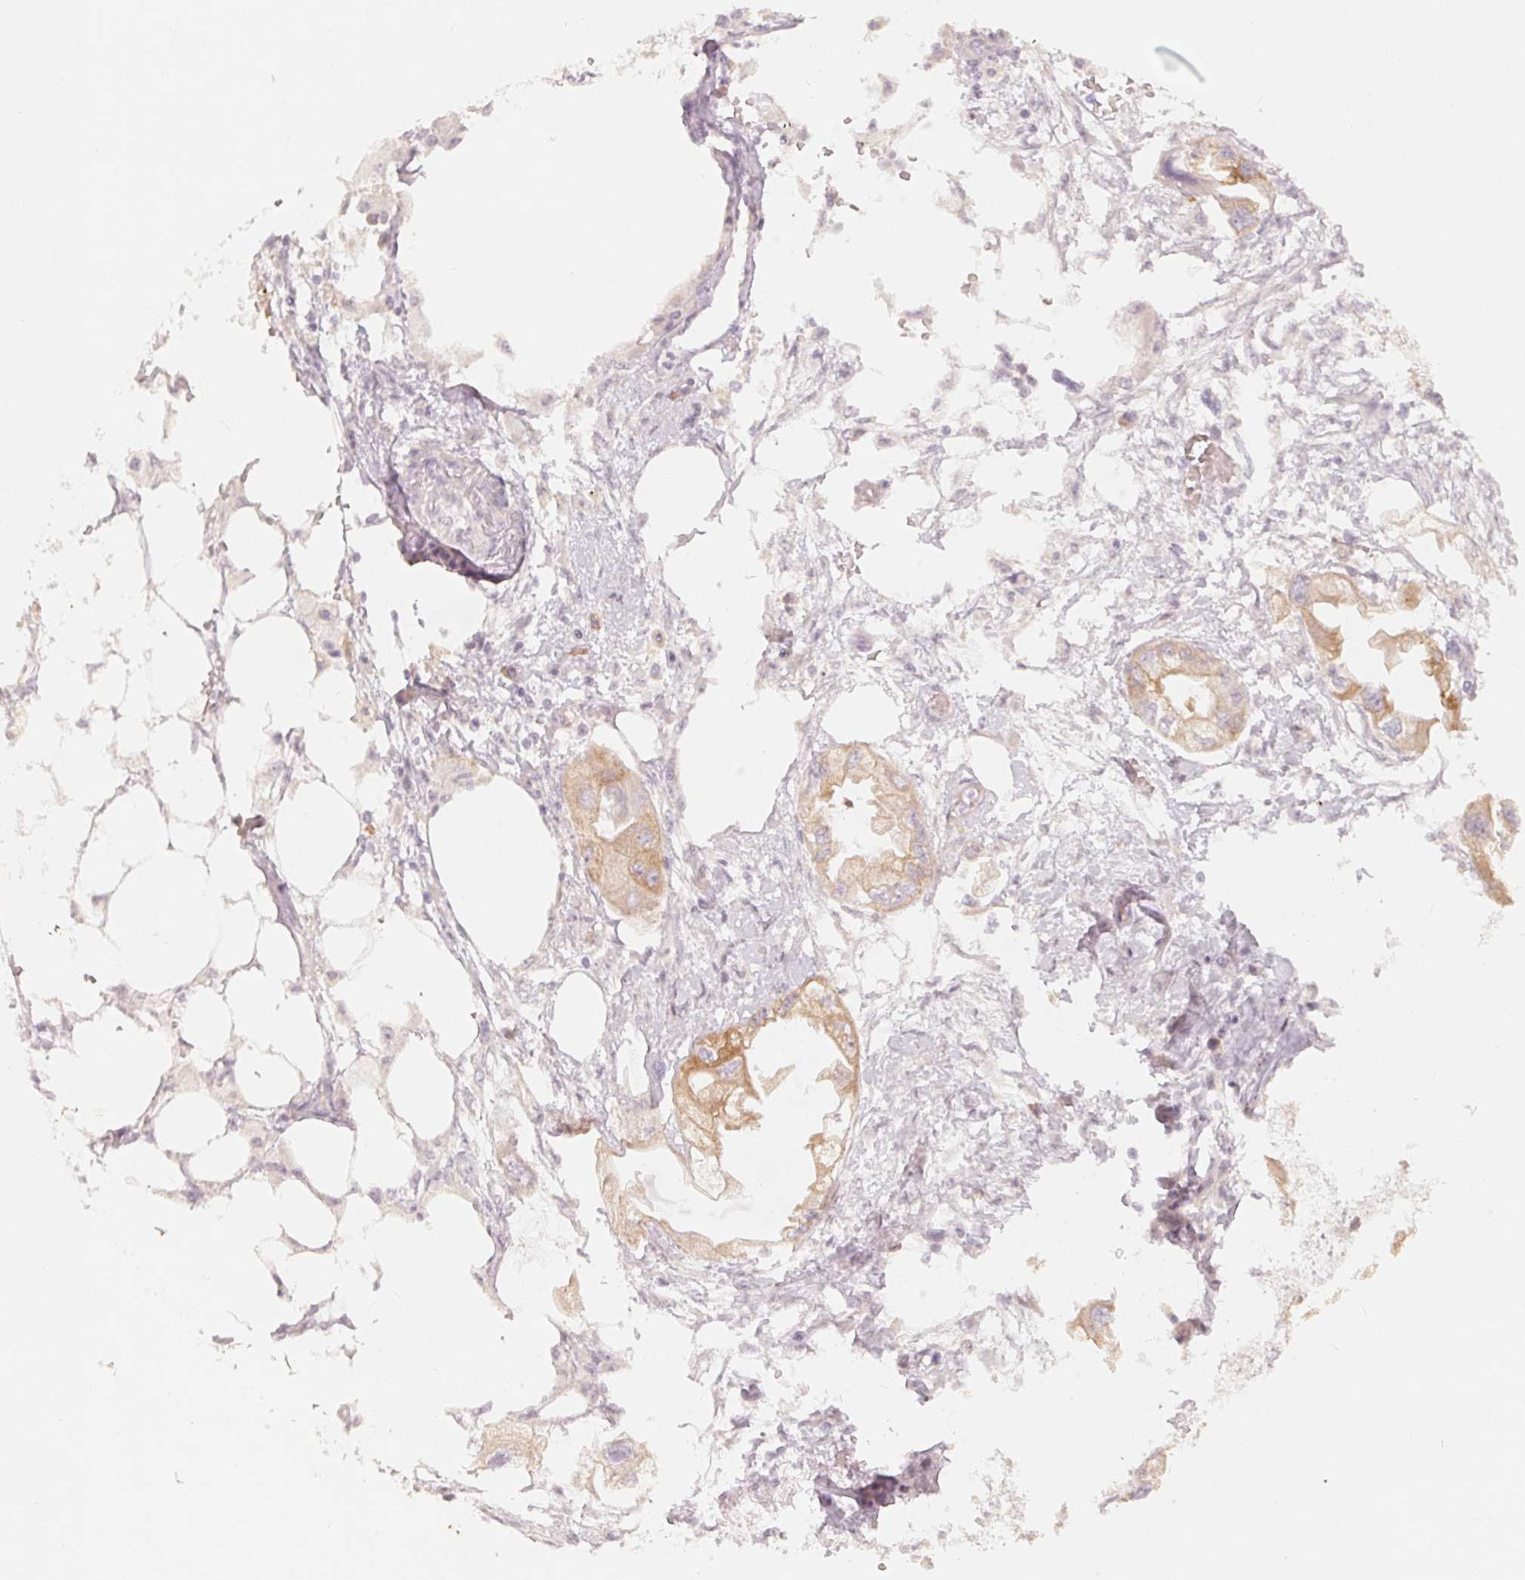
{"staining": {"intensity": "weak", "quantity": "25%-75%", "location": "cytoplasmic/membranous"}, "tissue": "endometrial cancer", "cell_type": "Tumor cells", "image_type": "cancer", "snomed": [{"axis": "morphology", "description": "Adenocarcinoma, NOS"}, {"axis": "morphology", "description": "Adenocarcinoma, metastatic, NOS"}, {"axis": "topography", "description": "Adipose tissue"}, {"axis": "topography", "description": "Endometrium"}], "caption": "Protein expression analysis of endometrial adenocarcinoma demonstrates weak cytoplasmic/membranous staining in approximately 25%-75% of tumor cells.", "gene": "DENND2C", "patient": {"sex": "female", "age": 67}}